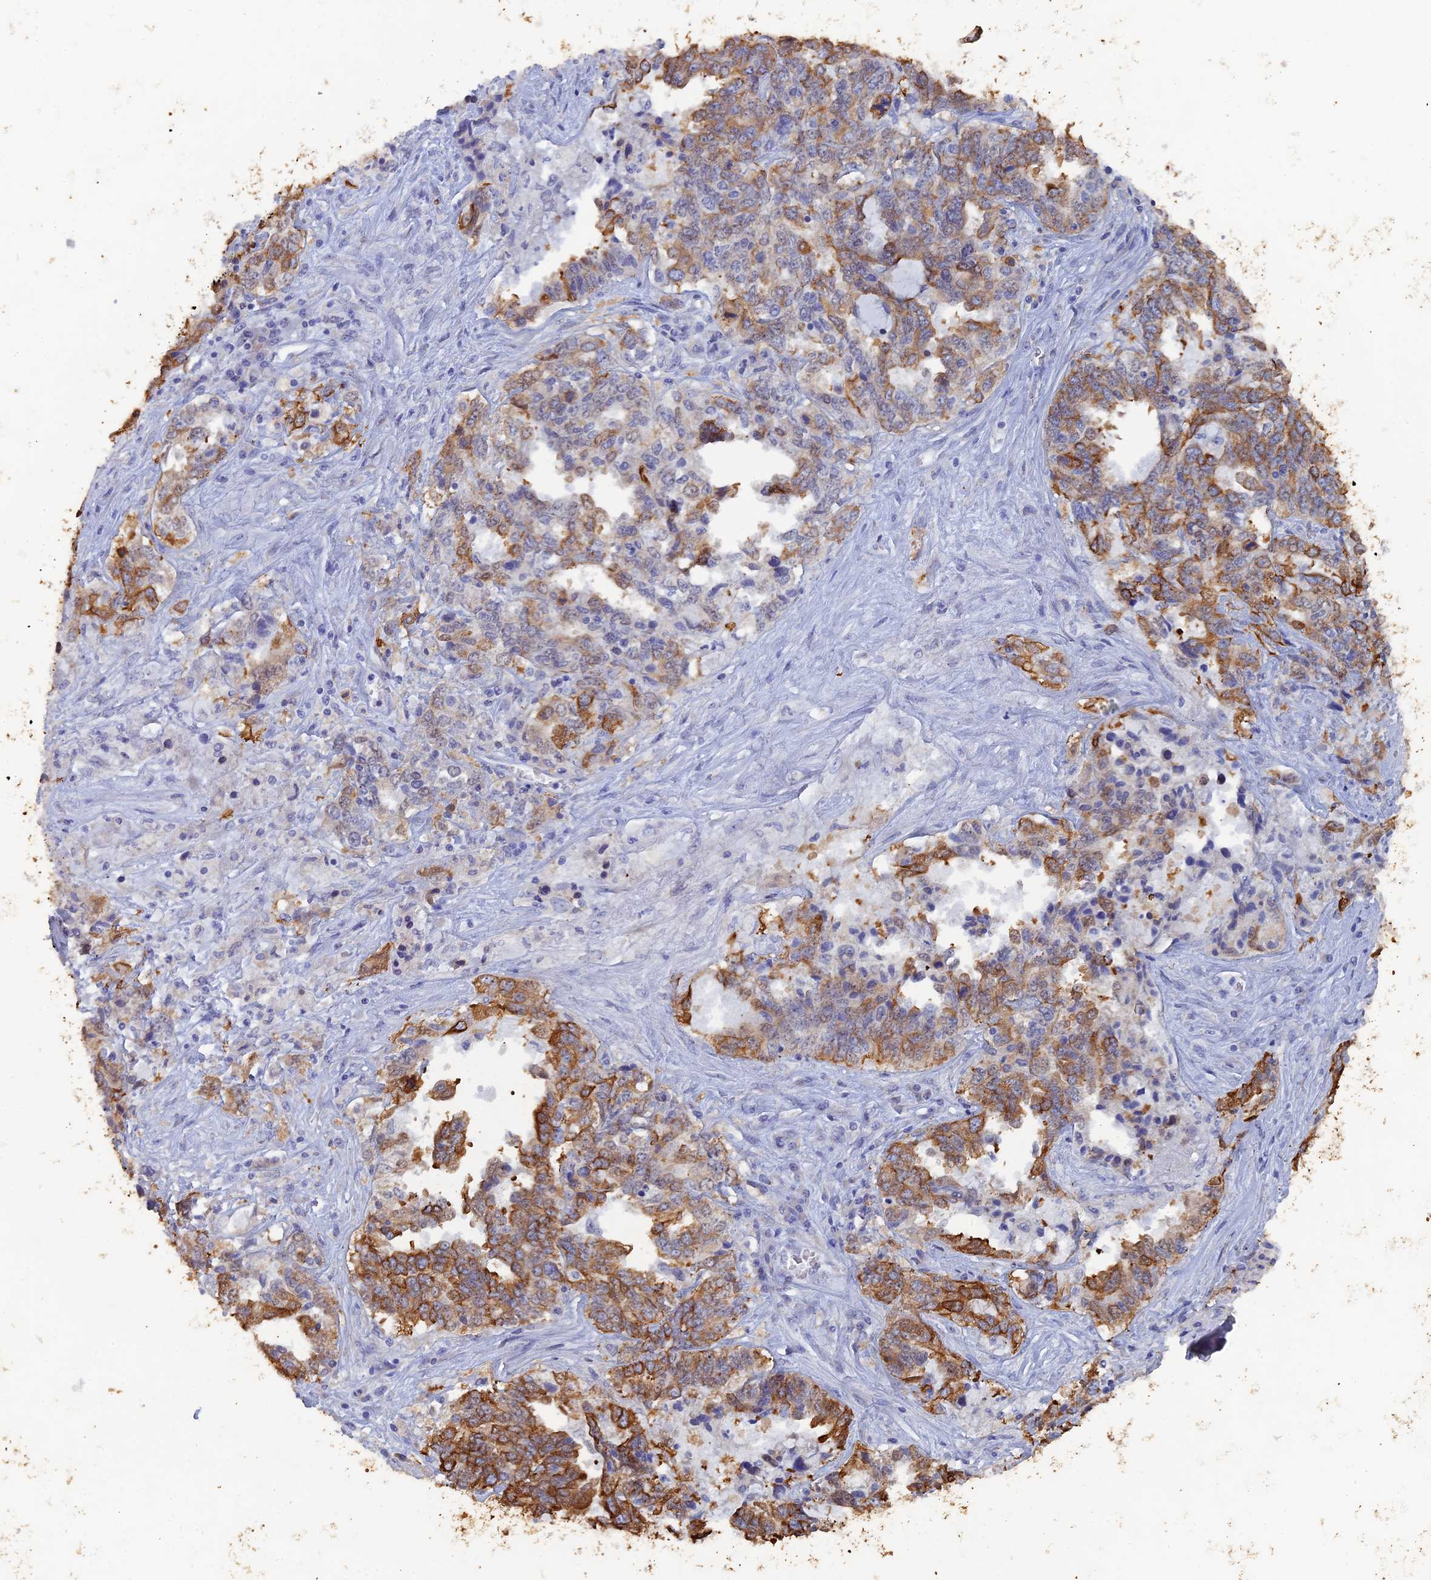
{"staining": {"intensity": "moderate", "quantity": ">75%", "location": "cytoplasmic/membranous"}, "tissue": "ovarian cancer", "cell_type": "Tumor cells", "image_type": "cancer", "snomed": [{"axis": "morphology", "description": "Carcinoma, endometroid"}, {"axis": "topography", "description": "Ovary"}], "caption": "Tumor cells exhibit medium levels of moderate cytoplasmic/membranous positivity in about >75% of cells in human ovarian cancer.", "gene": "SRFBP1", "patient": {"sex": "female", "age": 62}}